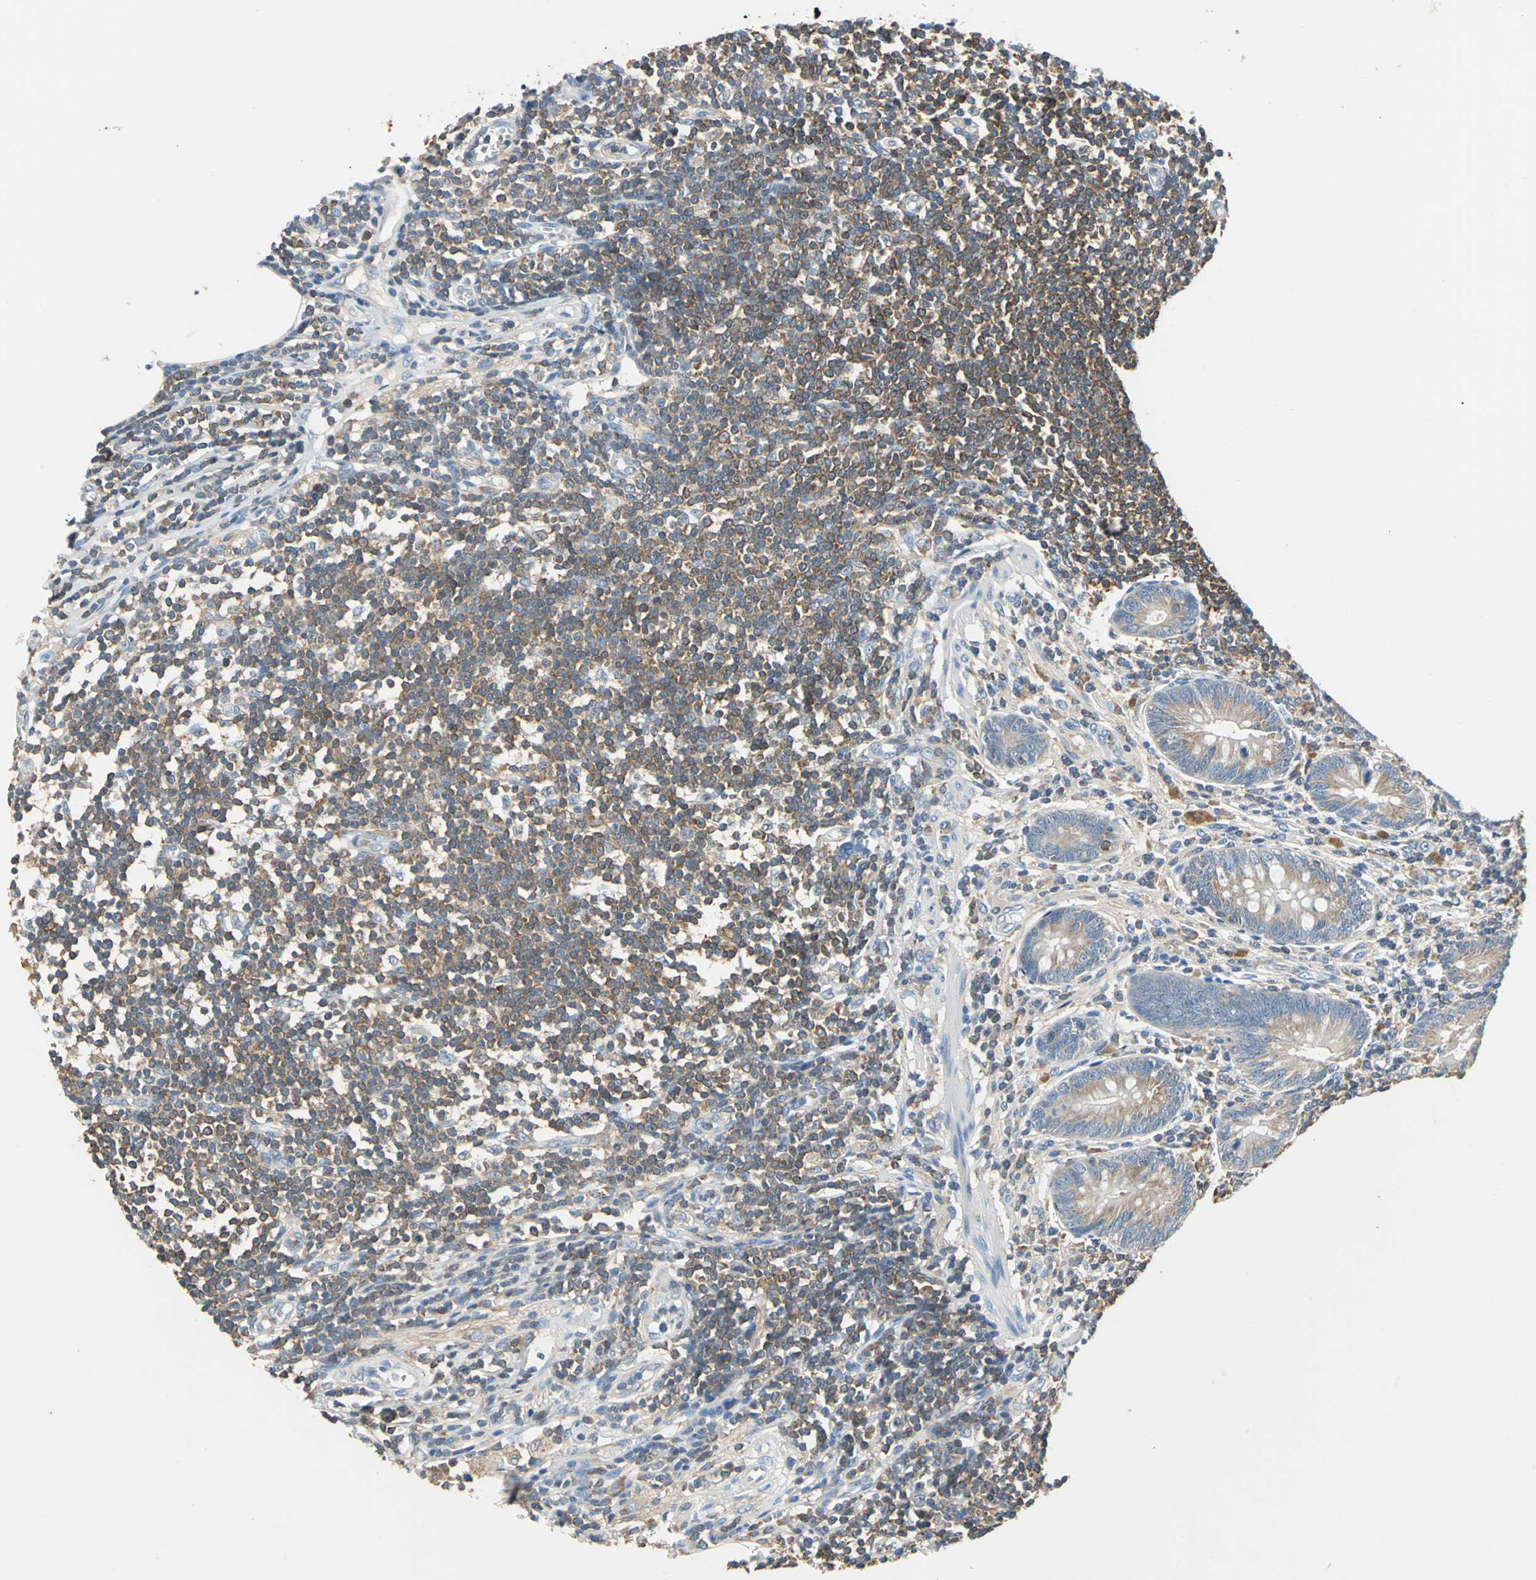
{"staining": {"intensity": "weak", "quantity": ">75%", "location": "cytoplasmic/membranous"}, "tissue": "appendix", "cell_type": "Glandular cells", "image_type": "normal", "snomed": [{"axis": "morphology", "description": "Normal tissue, NOS"}, {"axis": "morphology", "description": "Inflammation, NOS"}, {"axis": "topography", "description": "Appendix"}], "caption": "Weak cytoplasmic/membranous expression for a protein is seen in about >75% of glandular cells of normal appendix using IHC.", "gene": "PRKCA", "patient": {"sex": "male", "age": 46}}